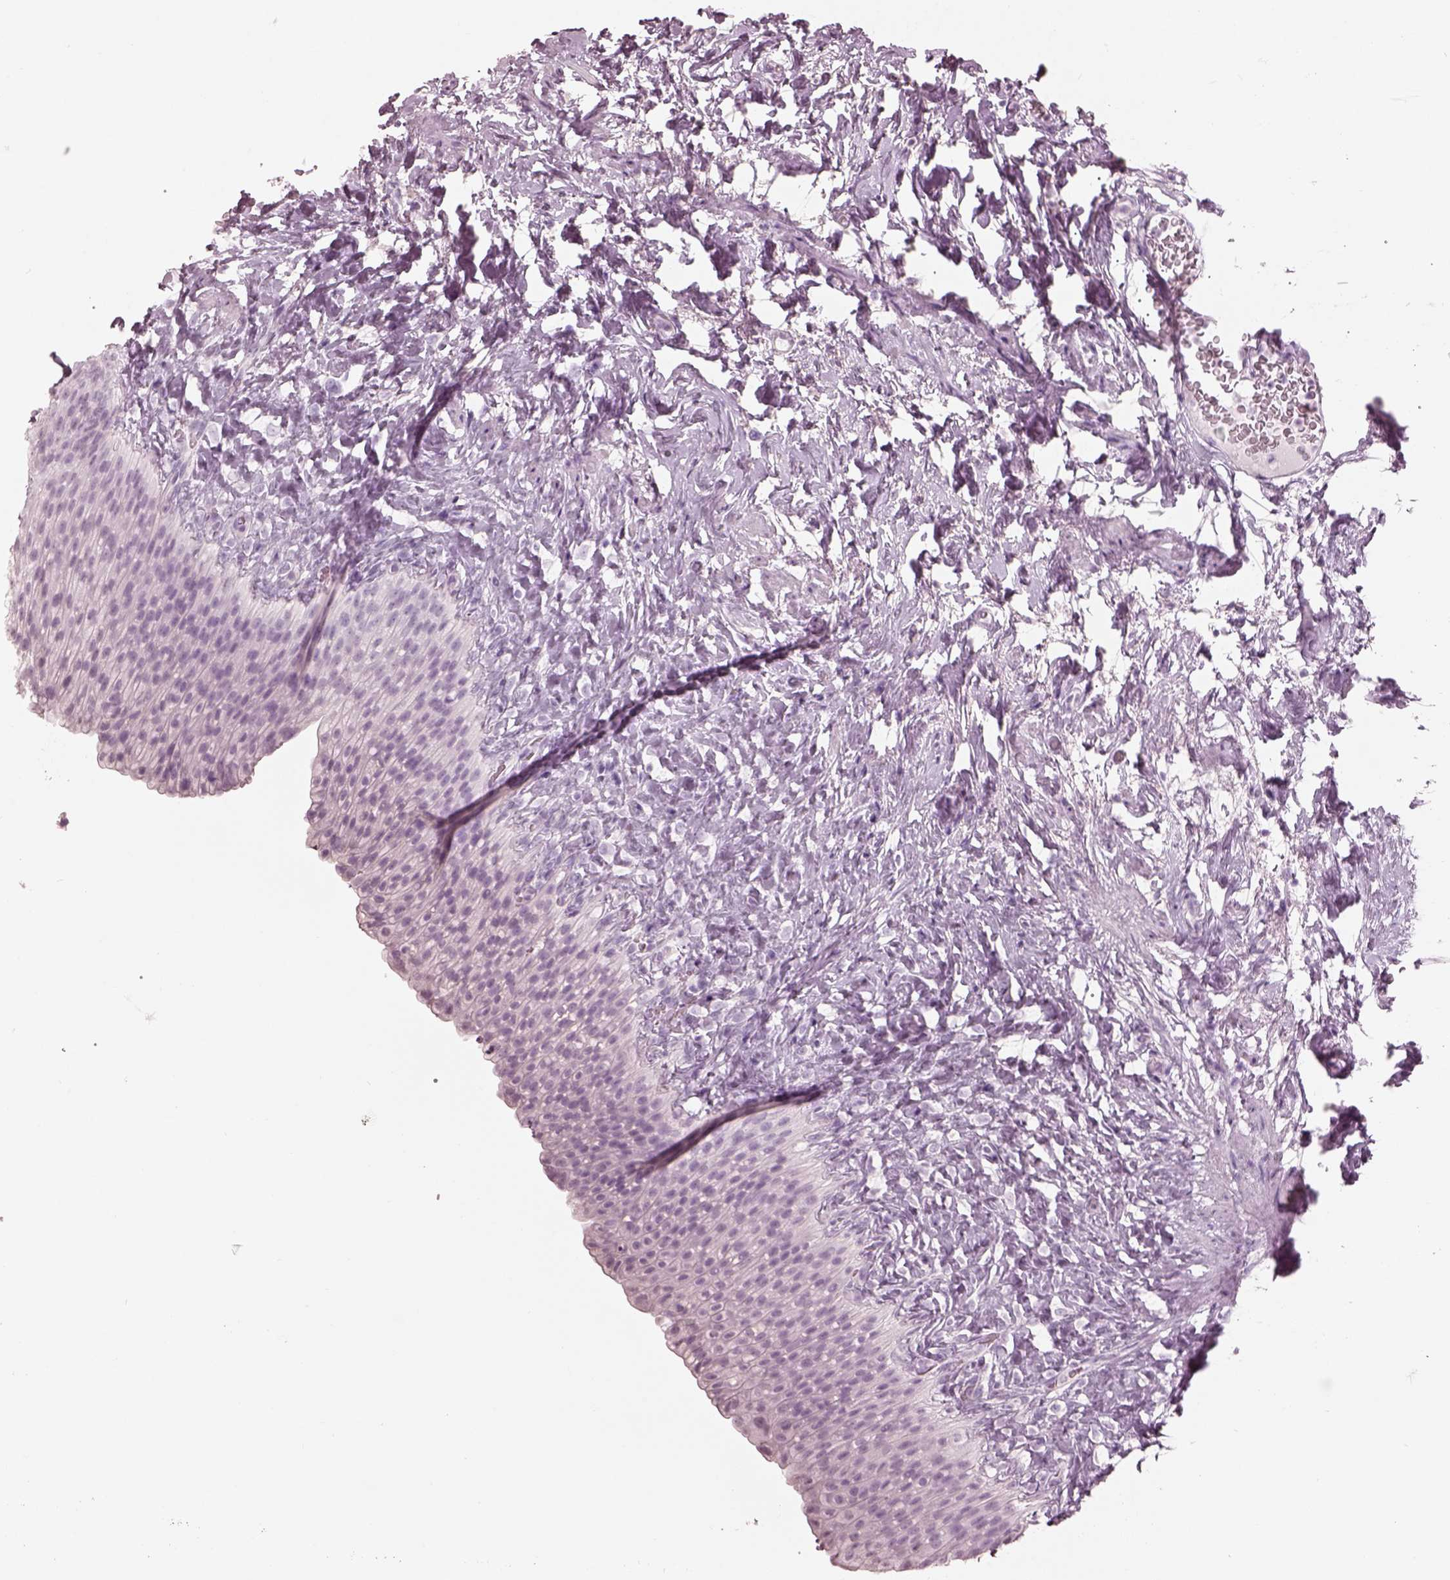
{"staining": {"intensity": "negative", "quantity": "none", "location": "none"}, "tissue": "urinary bladder", "cell_type": "Urothelial cells", "image_type": "normal", "snomed": [{"axis": "morphology", "description": "Normal tissue, NOS"}, {"axis": "topography", "description": "Urinary bladder"}], "caption": "Micrograph shows no protein staining in urothelial cells of normal urinary bladder.", "gene": "KRTAP24", "patient": {"sex": "male", "age": 76}}